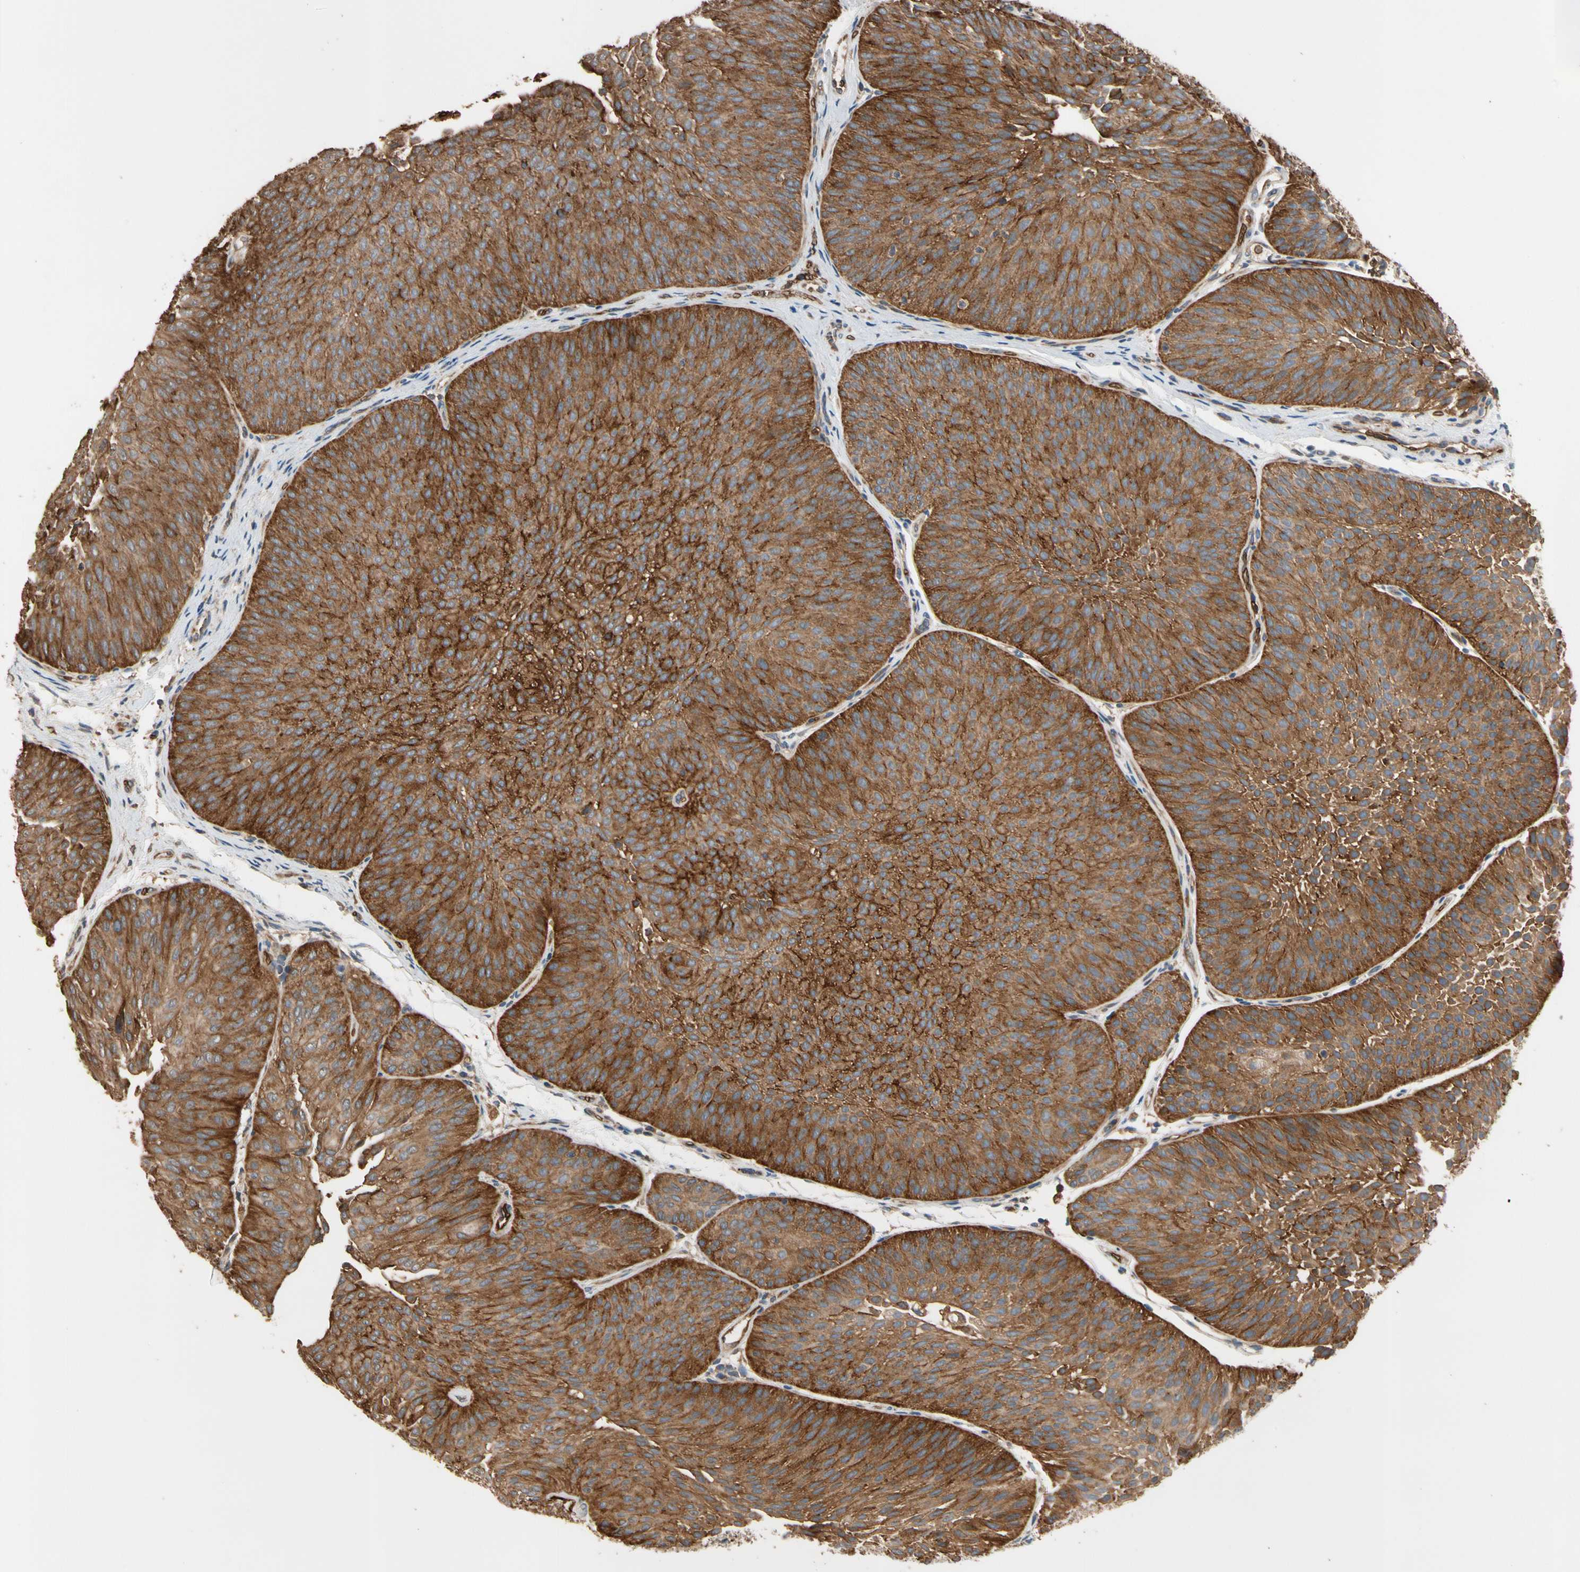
{"staining": {"intensity": "strong", "quantity": ">75%", "location": "cytoplasmic/membranous"}, "tissue": "urothelial cancer", "cell_type": "Tumor cells", "image_type": "cancer", "snomed": [{"axis": "morphology", "description": "Urothelial carcinoma, Low grade"}, {"axis": "topography", "description": "Urinary bladder"}], "caption": "A brown stain highlights strong cytoplasmic/membranous staining of a protein in urothelial cancer tumor cells.", "gene": "RIOK2", "patient": {"sex": "female", "age": 60}}